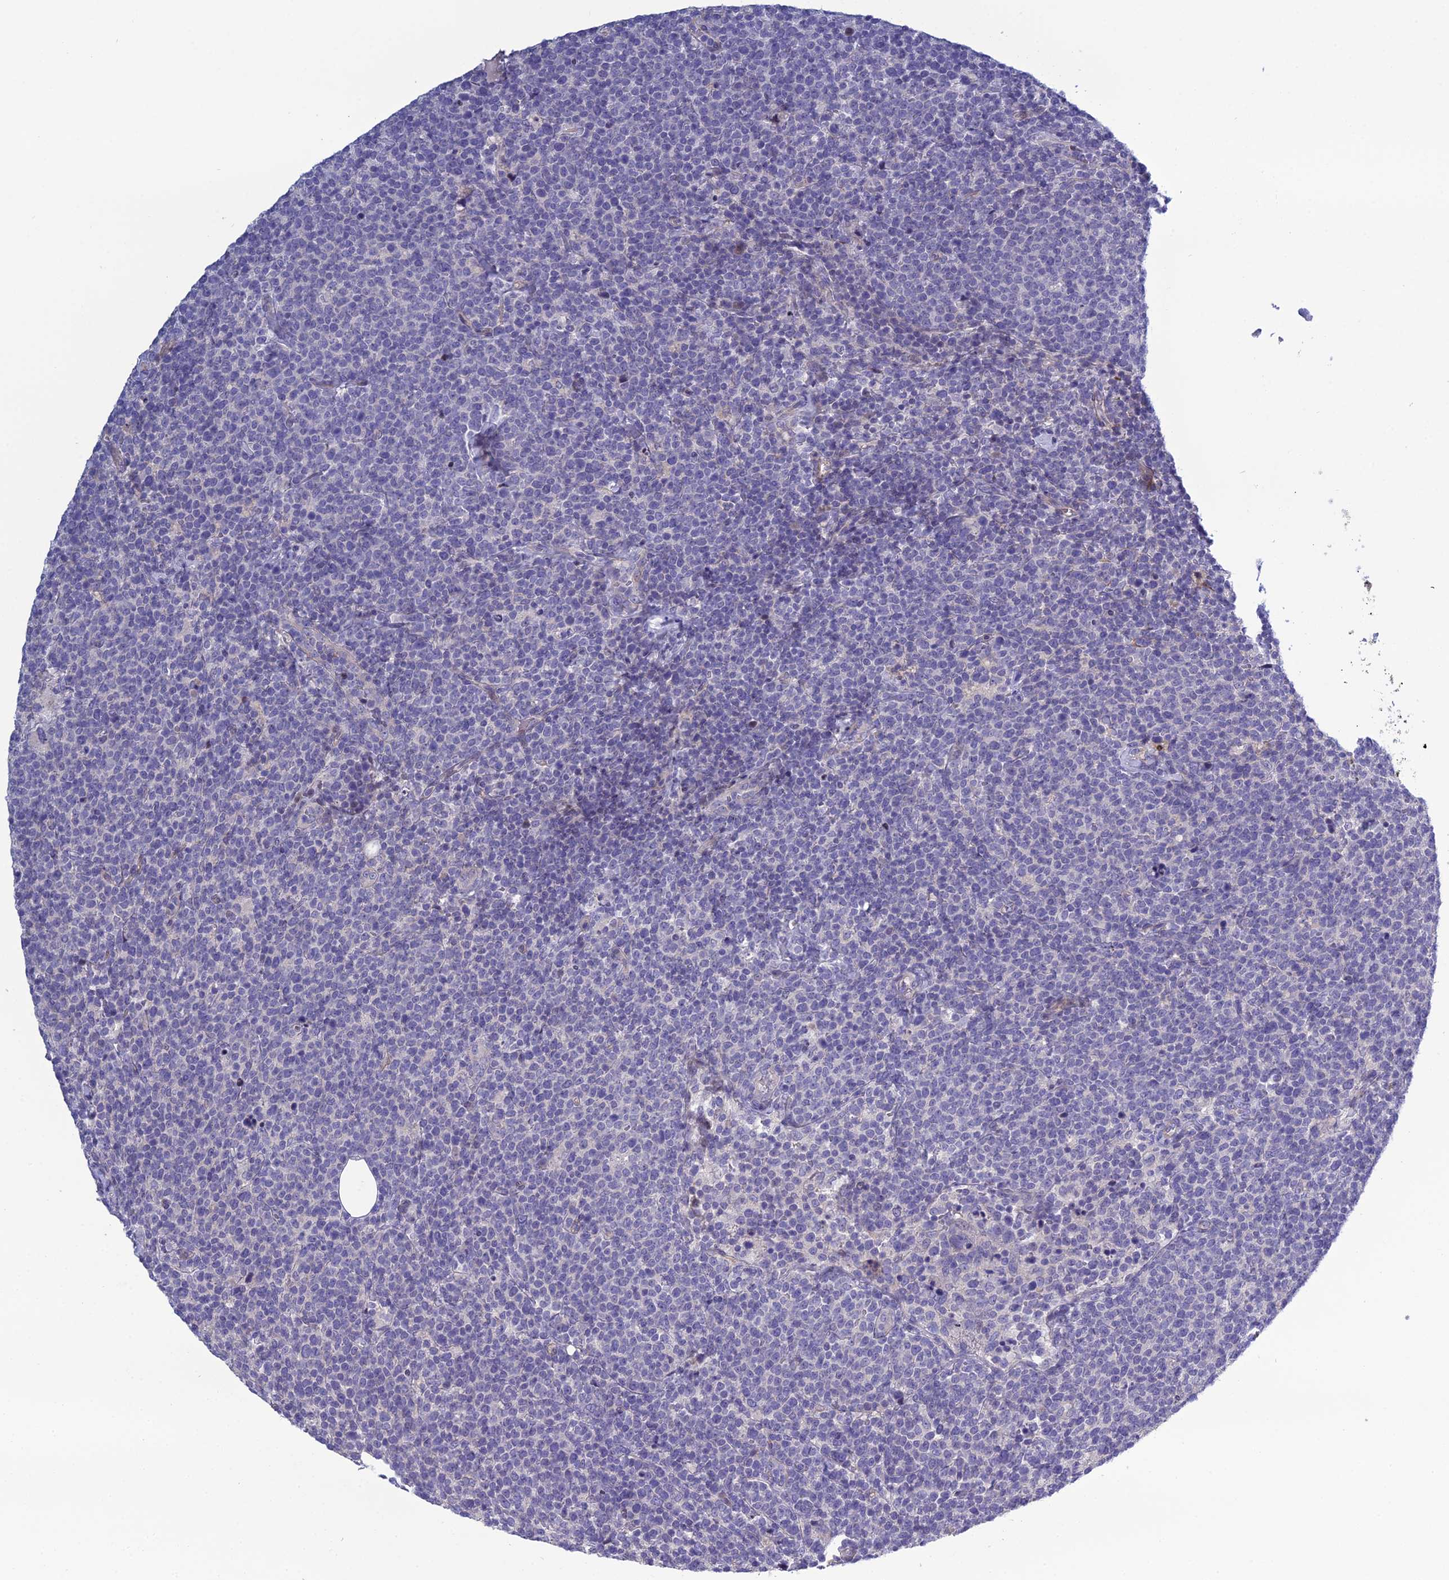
{"staining": {"intensity": "negative", "quantity": "none", "location": "none"}, "tissue": "lymphoma", "cell_type": "Tumor cells", "image_type": "cancer", "snomed": [{"axis": "morphology", "description": "Malignant lymphoma, non-Hodgkin's type, High grade"}, {"axis": "topography", "description": "Lymph node"}], "caption": "The IHC histopathology image has no significant positivity in tumor cells of high-grade malignant lymphoma, non-Hodgkin's type tissue.", "gene": "LZTS2", "patient": {"sex": "male", "age": 61}}